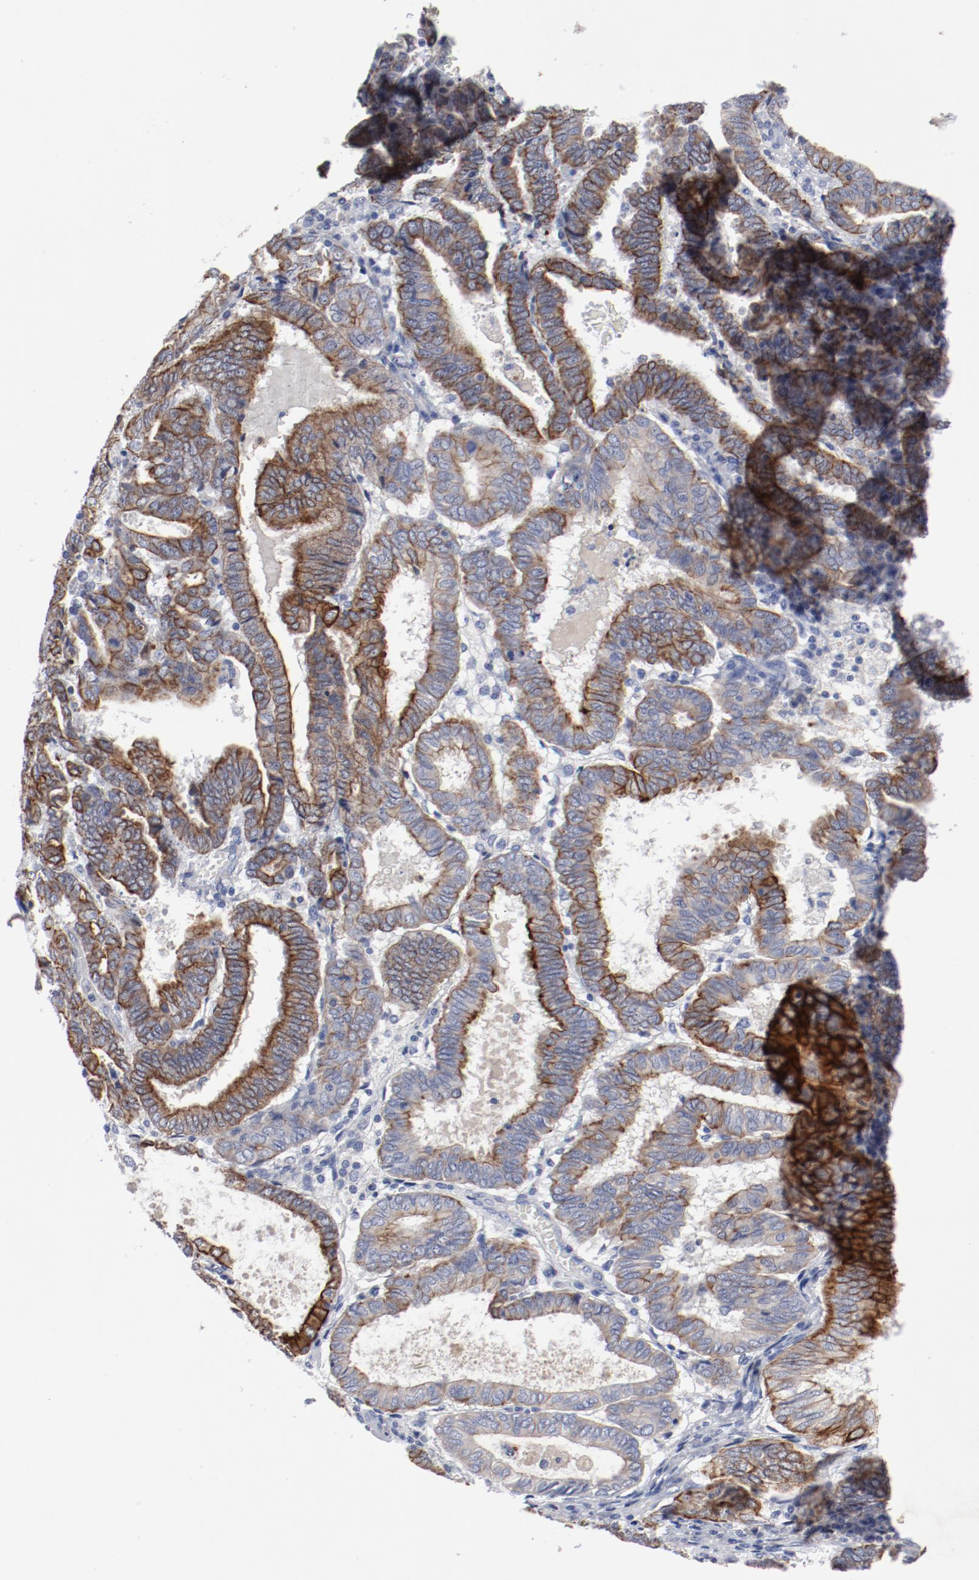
{"staining": {"intensity": "moderate", "quantity": ">75%", "location": "cytoplasmic/membranous"}, "tissue": "endometrial cancer", "cell_type": "Tumor cells", "image_type": "cancer", "snomed": [{"axis": "morphology", "description": "Adenocarcinoma, NOS"}, {"axis": "topography", "description": "Uterus"}], "caption": "Endometrial cancer (adenocarcinoma) tissue displays moderate cytoplasmic/membranous staining in approximately >75% of tumor cells, visualized by immunohistochemistry.", "gene": "TSPAN6", "patient": {"sex": "female", "age": 83}}